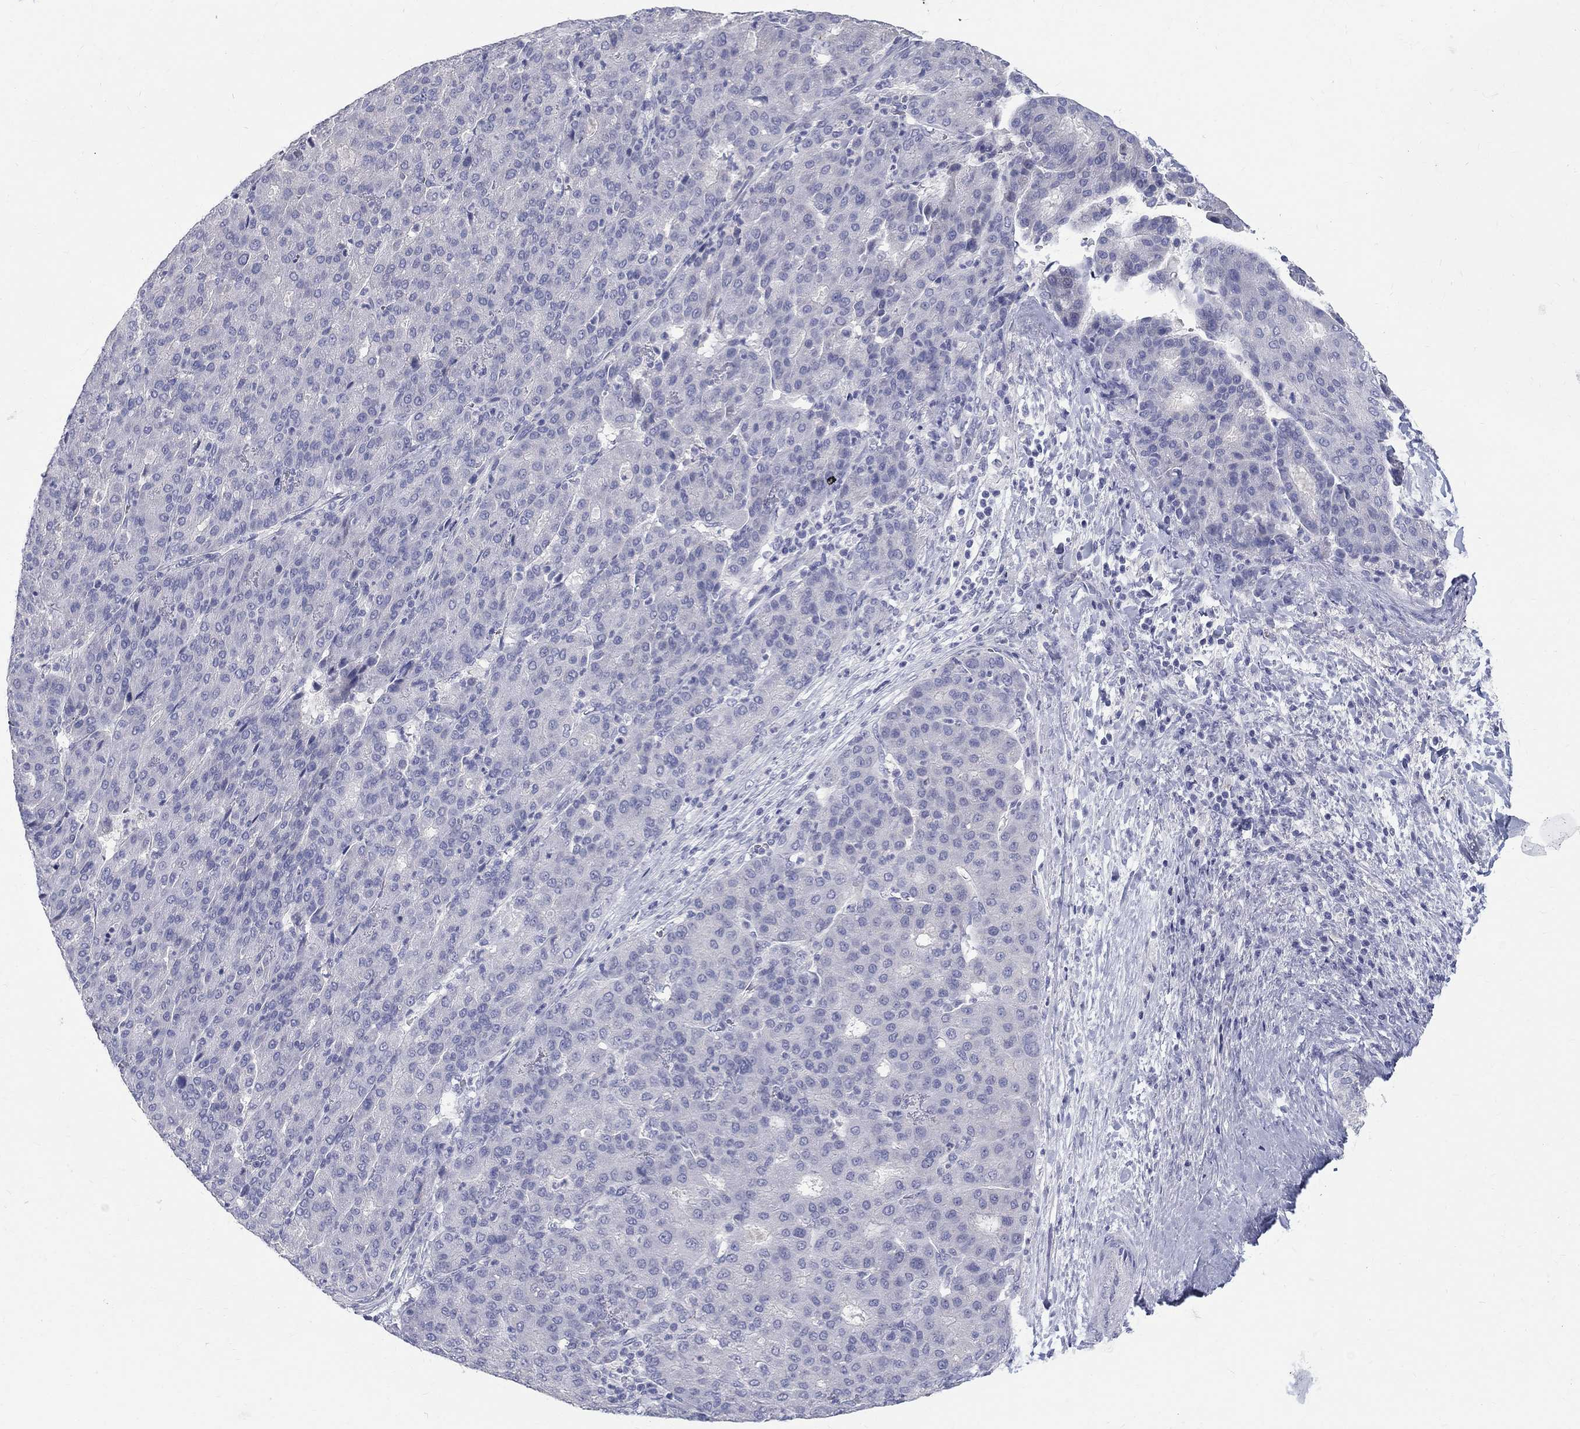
{"staining": {"intensity": "negative", "quantity": "none", "location": "none"}, "tissue": "liver cancer", "cell_type": "Tumor cells", "image_type": "cancer", "snomed": [{"axis": "morphology", "description": "Carcinoma, Hepatocellular, NOS"}, {"axis": "topography", "description": "Liver"}], "caption": "DAB immunohistochemical staining of human liver hepatocellular carcinoma shows no significant positivity in tumor cells.", "gene": "MAGEB6", "patient": {"sex": "male", "age": 65}}